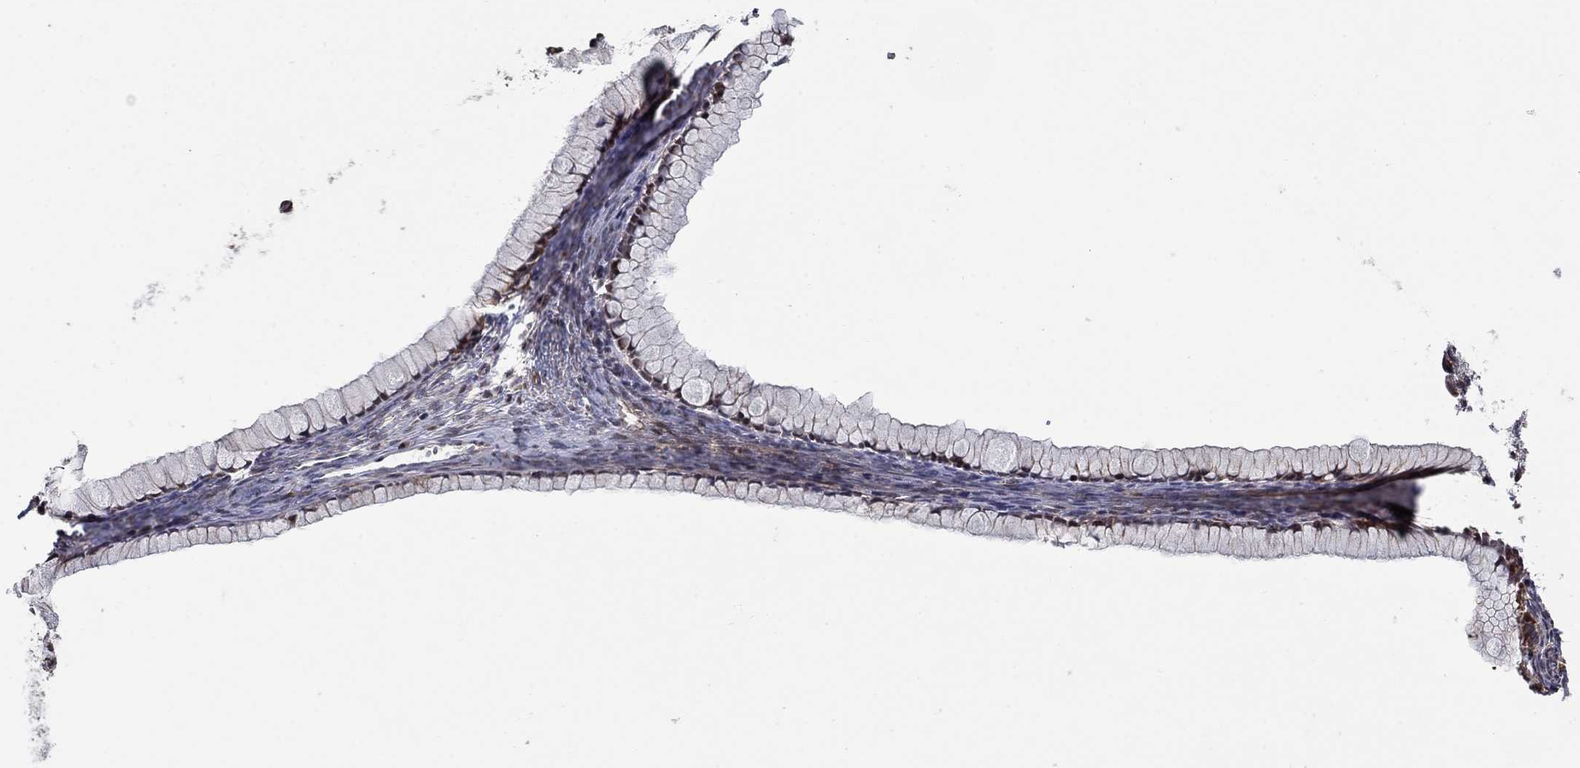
{"staining": {"intensity": "moderate", "quantity": "25%-75%", "location": "cytoplasmic/membranous"}, "tissue": "ovarian cancer", "cell_type": "Tumor cells", "image_type": "cancer", "snomed": [{"axis": "morphology", "description": "Cystadenocarcinoma, mucinous, NOS"}, {"axis": "topography", "description": "Ovary"}], "caption": "Brown immunohistochemical staining in ovarian cancer (mucinous cystadenocarcinoma) demonstrates moderate cytoplasmic/membranous positivity in approximately 25%-75% of tumor cells.", "gene": "LPCAT4", "patient": {"sex": "female", "age": 41}}